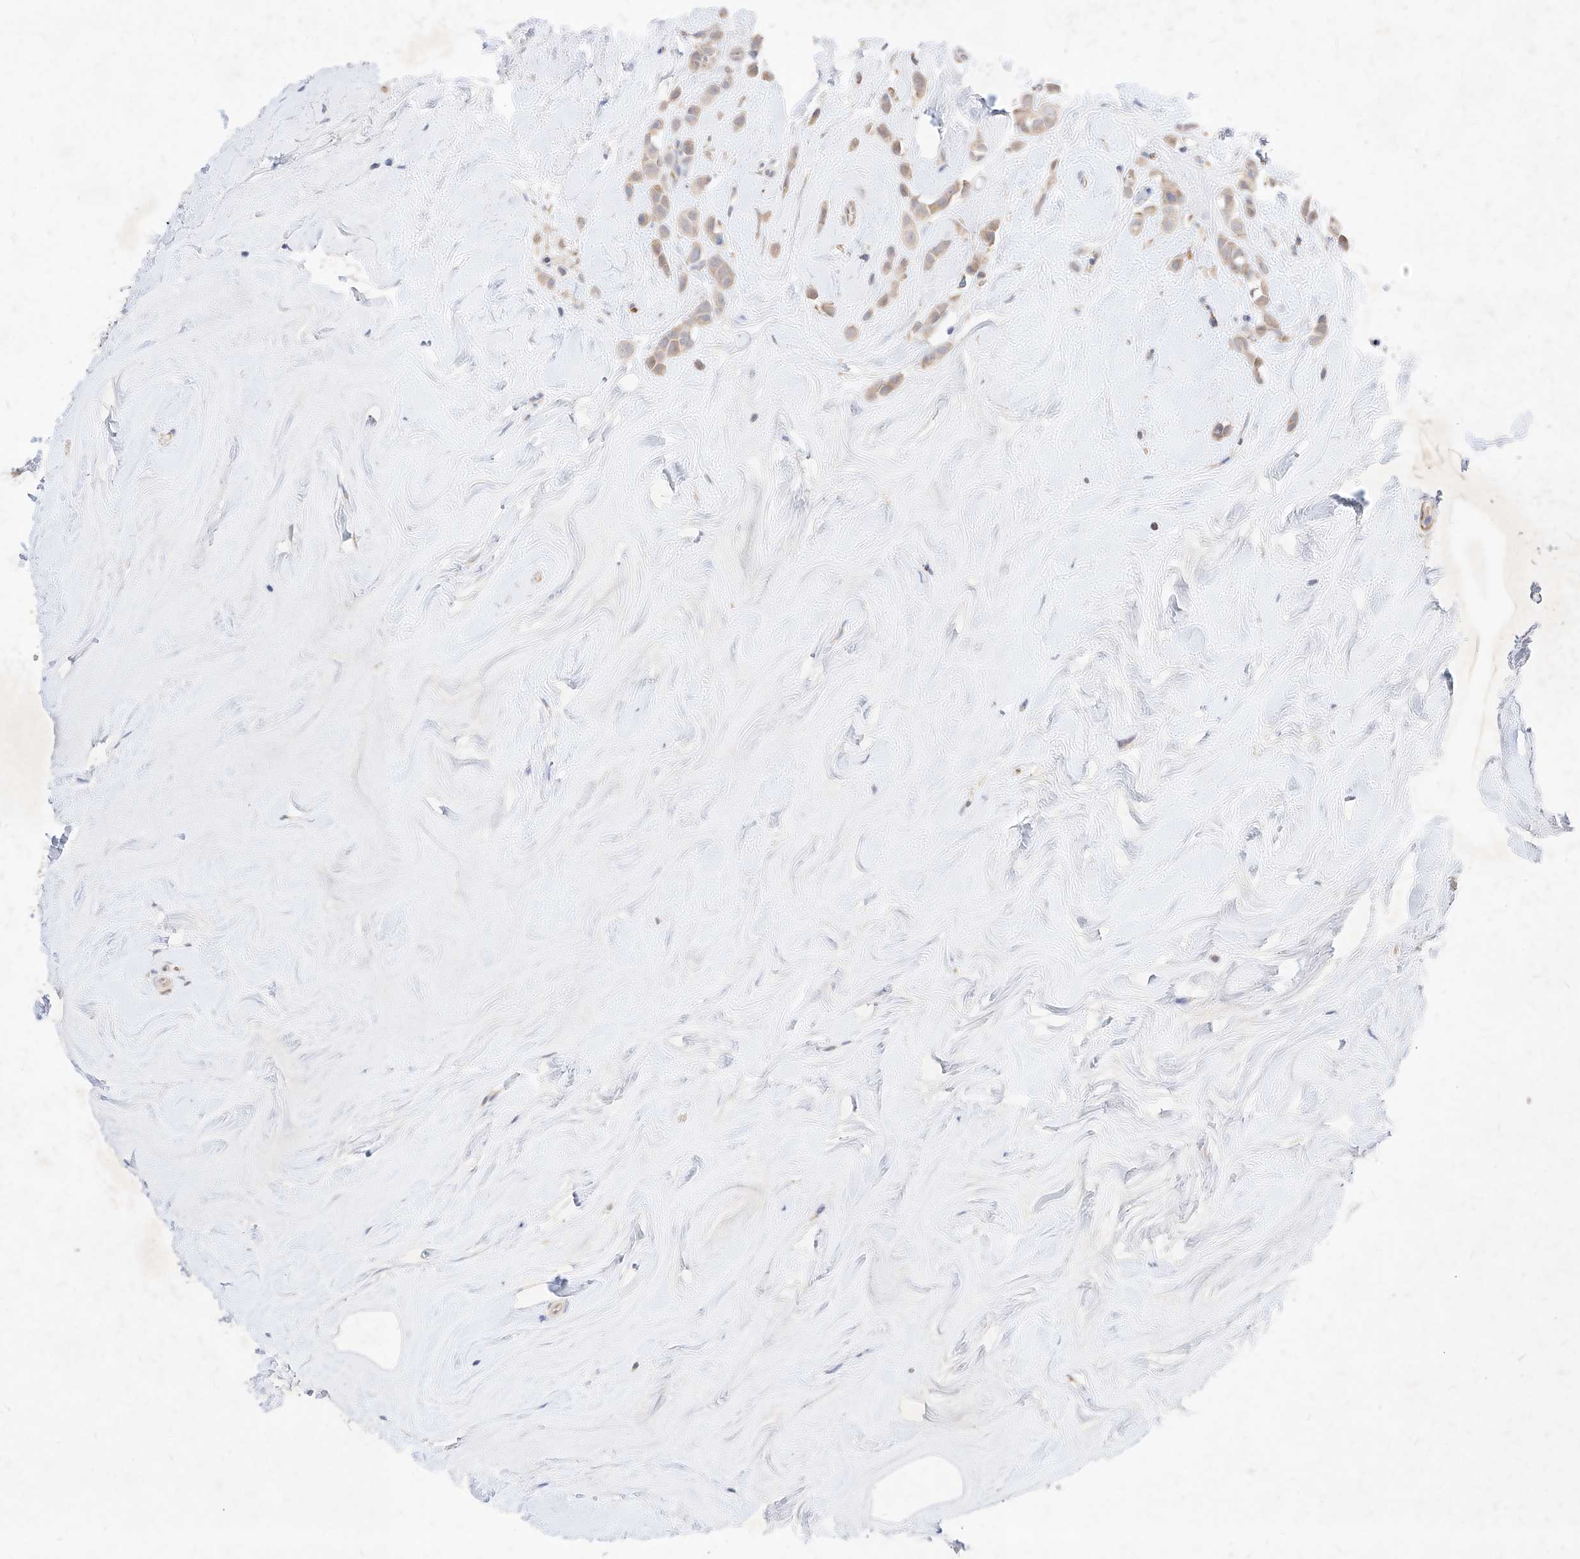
{"staining": {"intensity": "weak", "quantity": ">75%", "location": "cytoplasmic/membranous"}, "tissue": "breast cancer", "cell_type": "Tumor cells", "image_type": "cancer", "snomed": [{"axis": "morphology", "description": "Lobular carcinoma"}, {"axis": "topography", "description": "Breast"}], "caption": "Lobular carcinoma (breast) was stained to show a protein in brown. There is low levels of weak cytoplasmic/membranous expression in approximately >75% of tumor cells. (brown staining indicates protein expression, while blue staining denotes nuclei).", "gene": "TSNAX", "patient": {"sex": "female", "age": 47}}